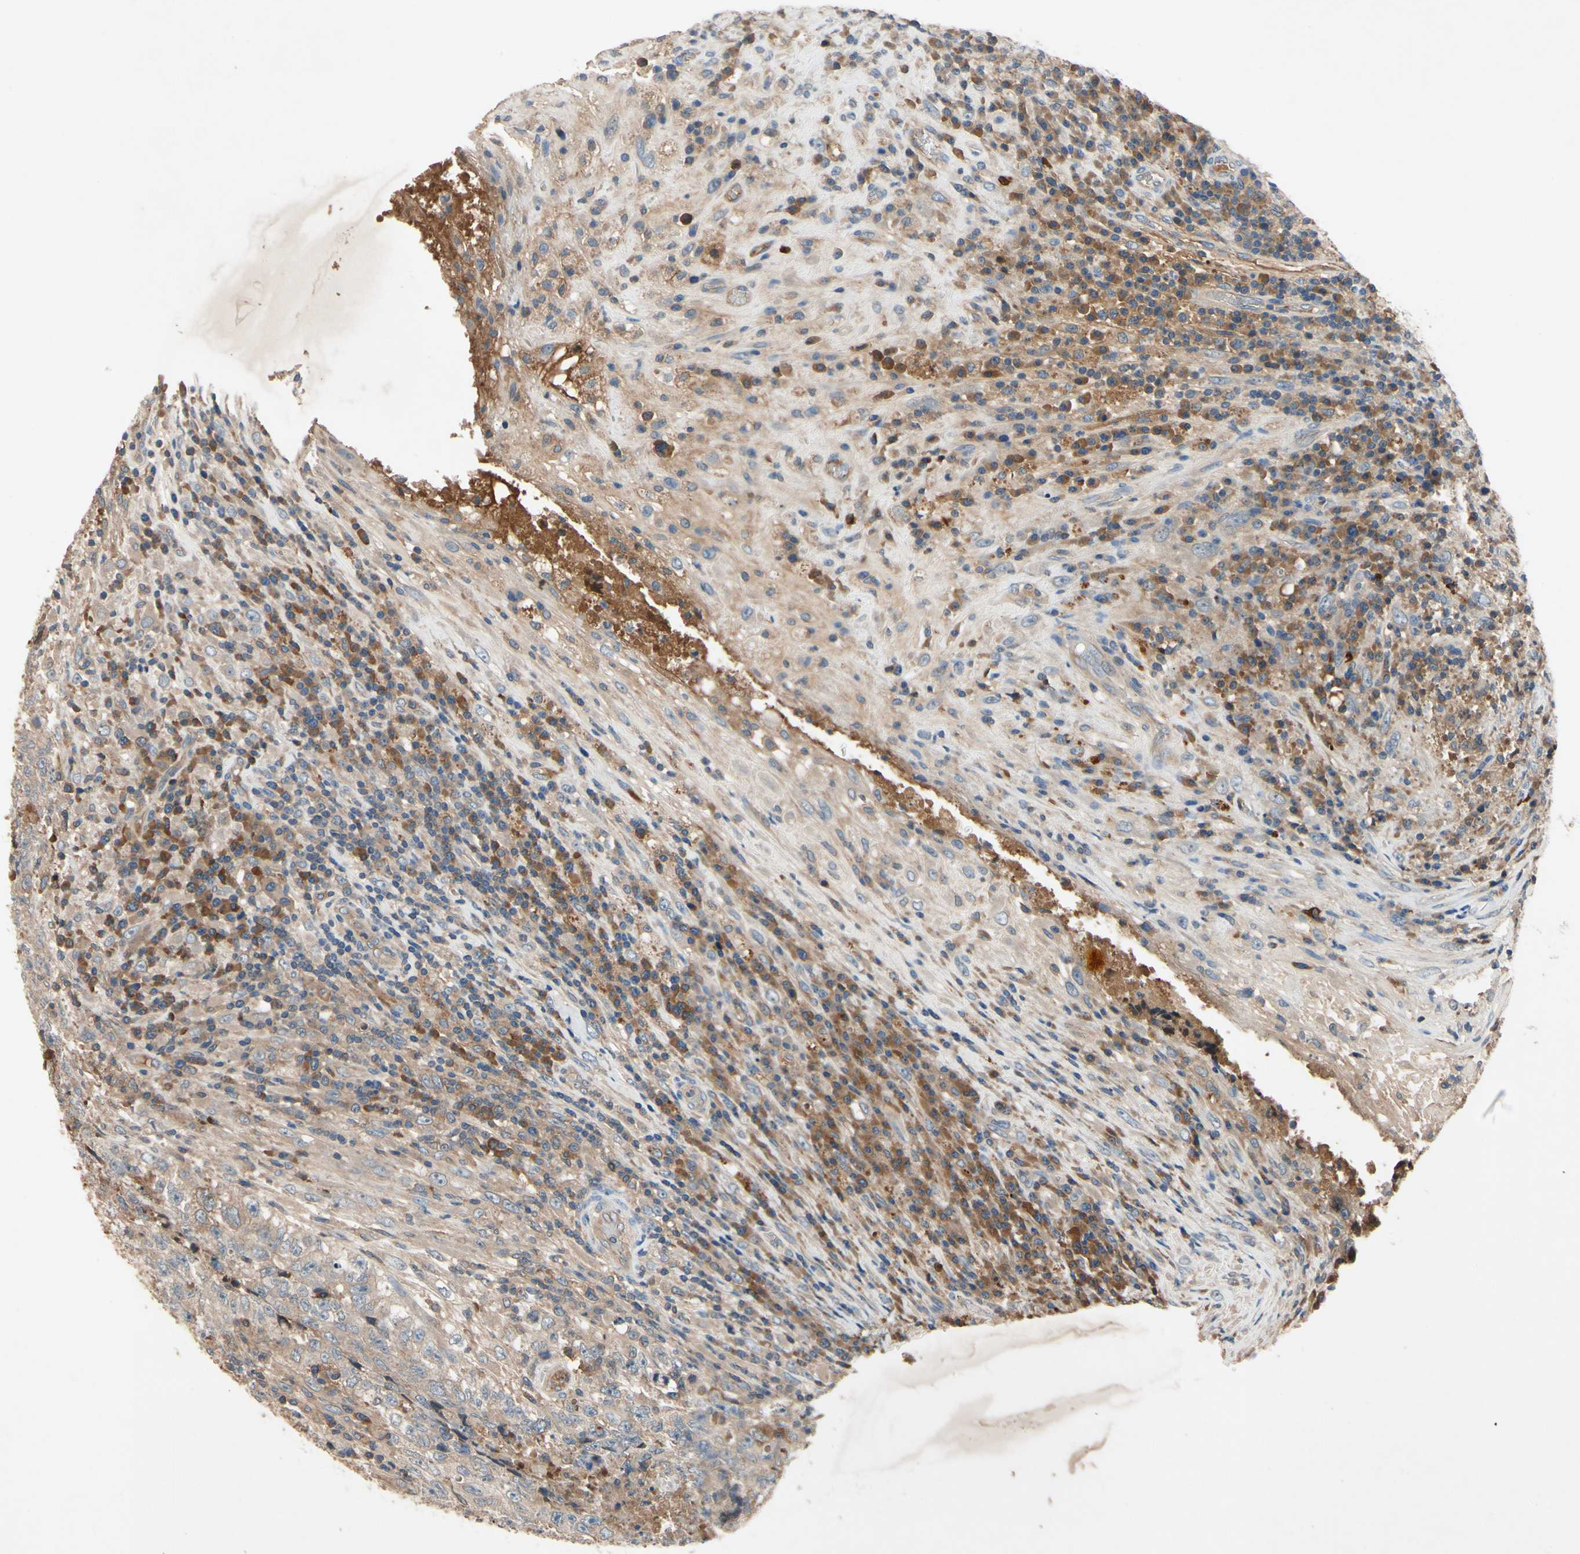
{"staining": {"intensity": "weak", "quantity": "25%-75%", "location": "cytoplasmic/membranous"}, "tissue": "testis cancer", "cell_type": "Tumor cells", "image_type": "cancer", "snomed": [{"axis": "morphology", "description": "Necrosis, NOS"}, {"axis": "morphology", "description": "Carcinoma, Embryonal, NOS"}, {"axis": "topography", "description": "Testis"}], "caption": "Embryonal carcinoma (testis) stained for a protein (brown) exhibits weak cytoplasmic/membranous positive positivity in approximately 25%-75% of tumor cells.", "gene": "IL1RL1", "patient": {"sex": "male", "age": 19}}